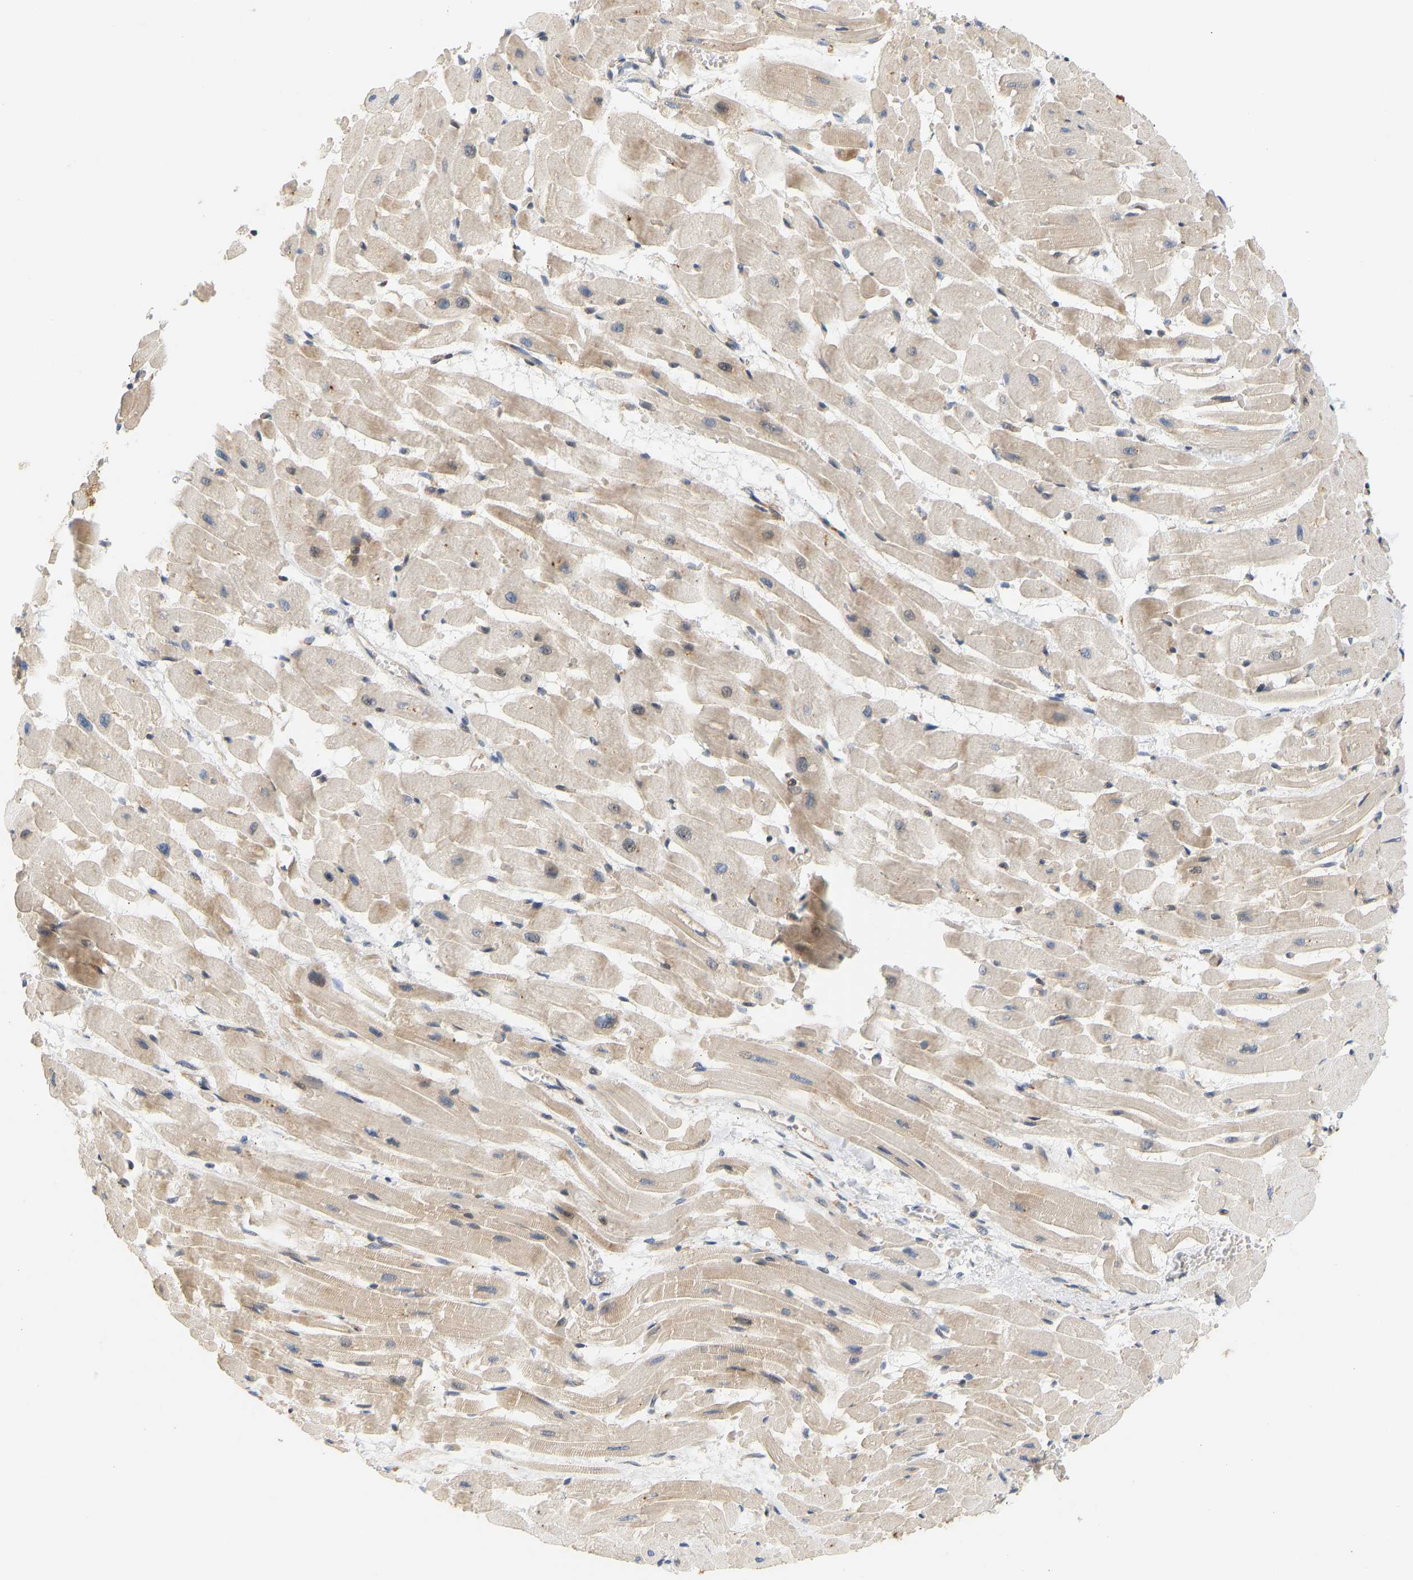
{"staining": {"intensity": "weak", "quantity": ">75%", "location": "cytoplasmic/membranous"}, "tissue": "heart muscle", "cell_type": "Cardiomyocytes", "image_type": "normal", "snomed": [{"axis": "morphology", "description": "Normal tissue, NOS"}, {"axis": "topography", "description": "Heart"}], "caption": "Immunohistochemistry (IHC) of normal human heart muscle displays low levels of weak cytoplasmic/membranous staining in about >75% of cardiomyocytes.", "gene": "RPS14", "patient": {"sex": "male", "age": 45}}